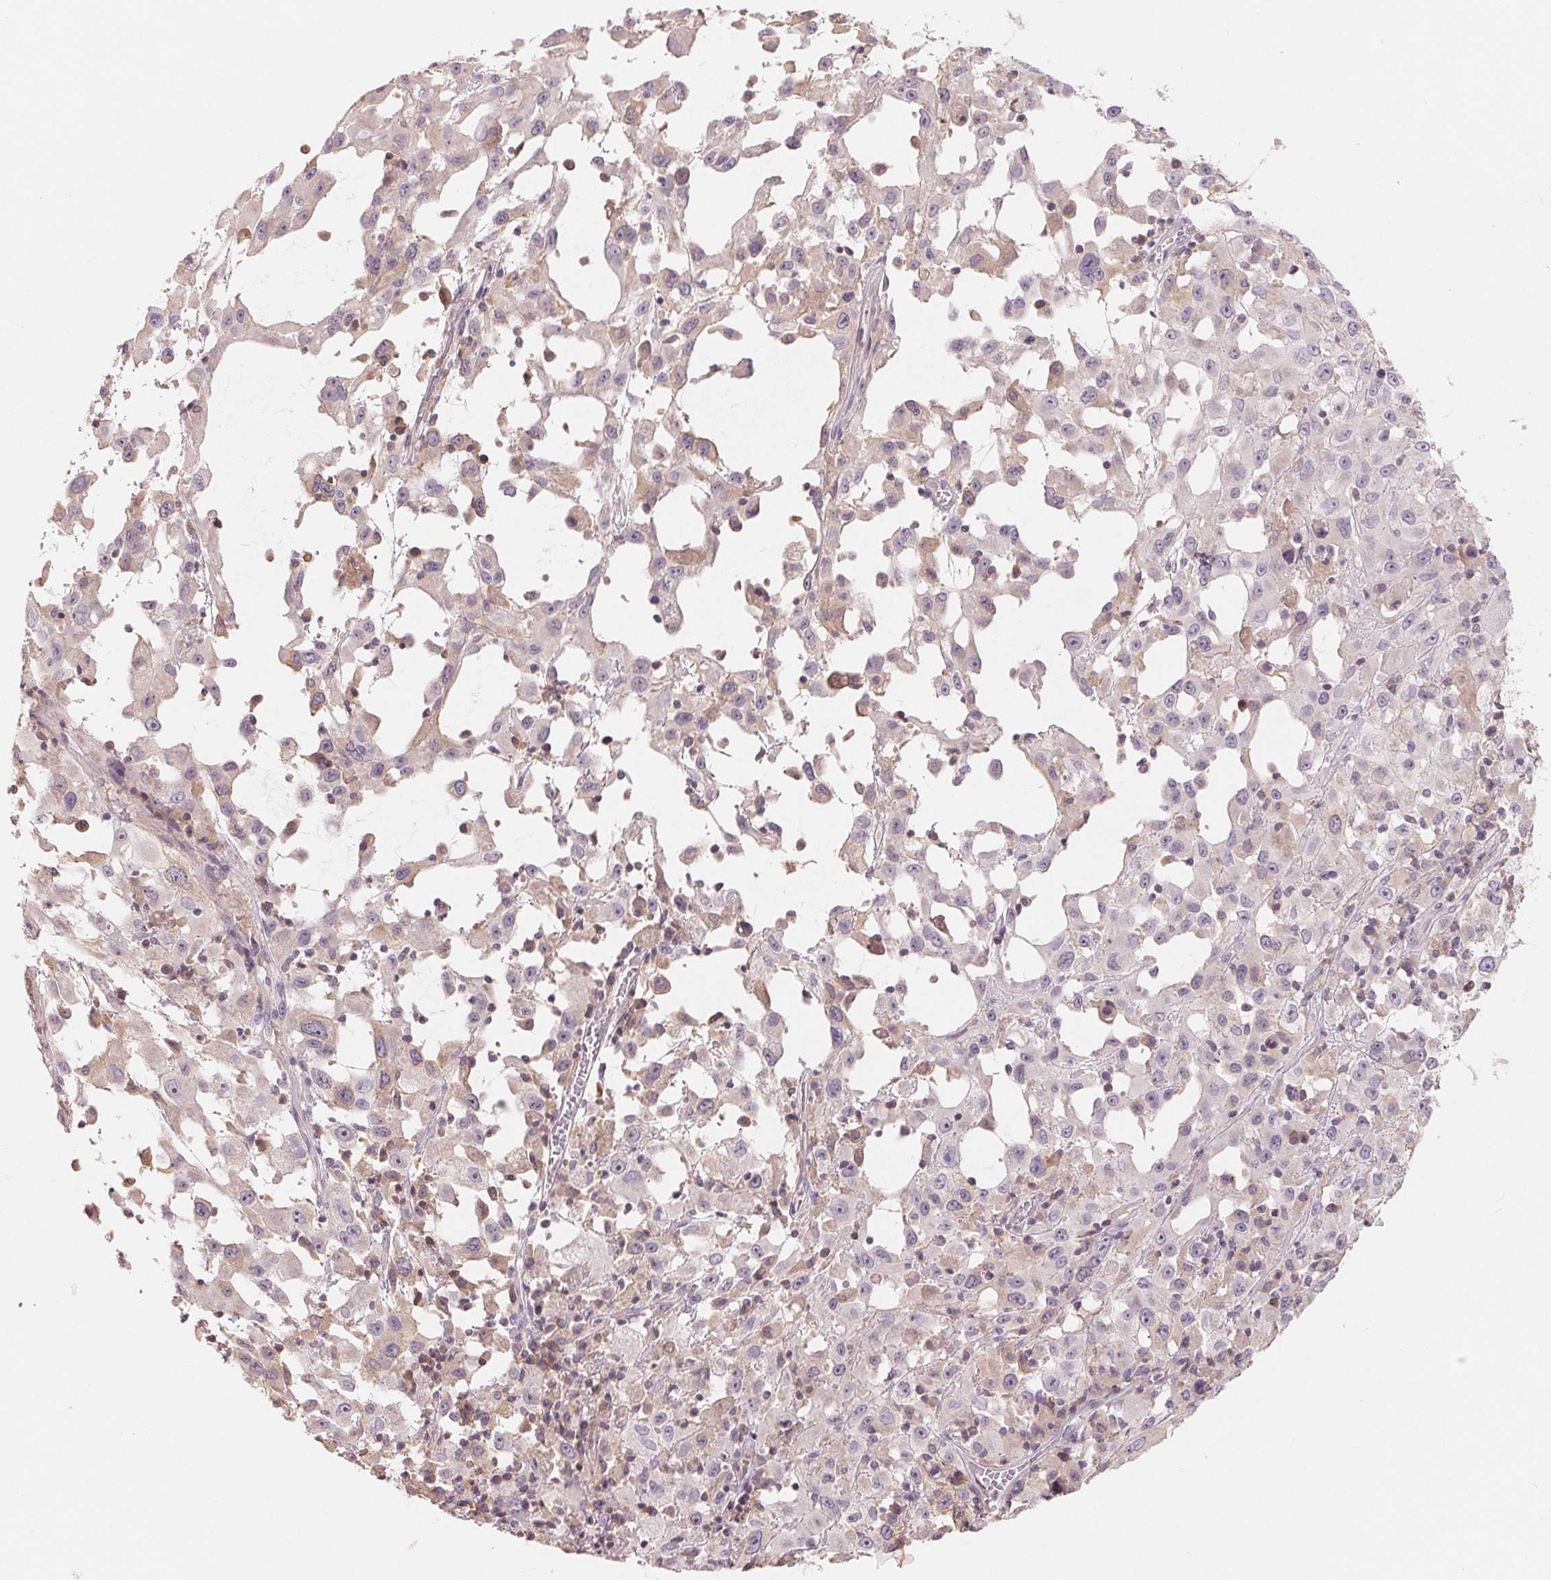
{"staining": {"intensity": "weak", "quantity": "<25%", "location": "cytoplasmic/membranous"}, "tissue": "melanoma", "cell_type": "Tumor cells", "image_type": "cancer", "snomed": [{"axis": "morphology", "description": "Malignant melanoma, Metastatic site"}, {"axis": "topography", "description": "Soft tissue"}], "caption": "This is an immunohistochemistry (IHC) histopathology image of melanoma. There is no staining in tumor cells.", "gene": "AQP8", "patient": {"sex": "male", "age": 50}}